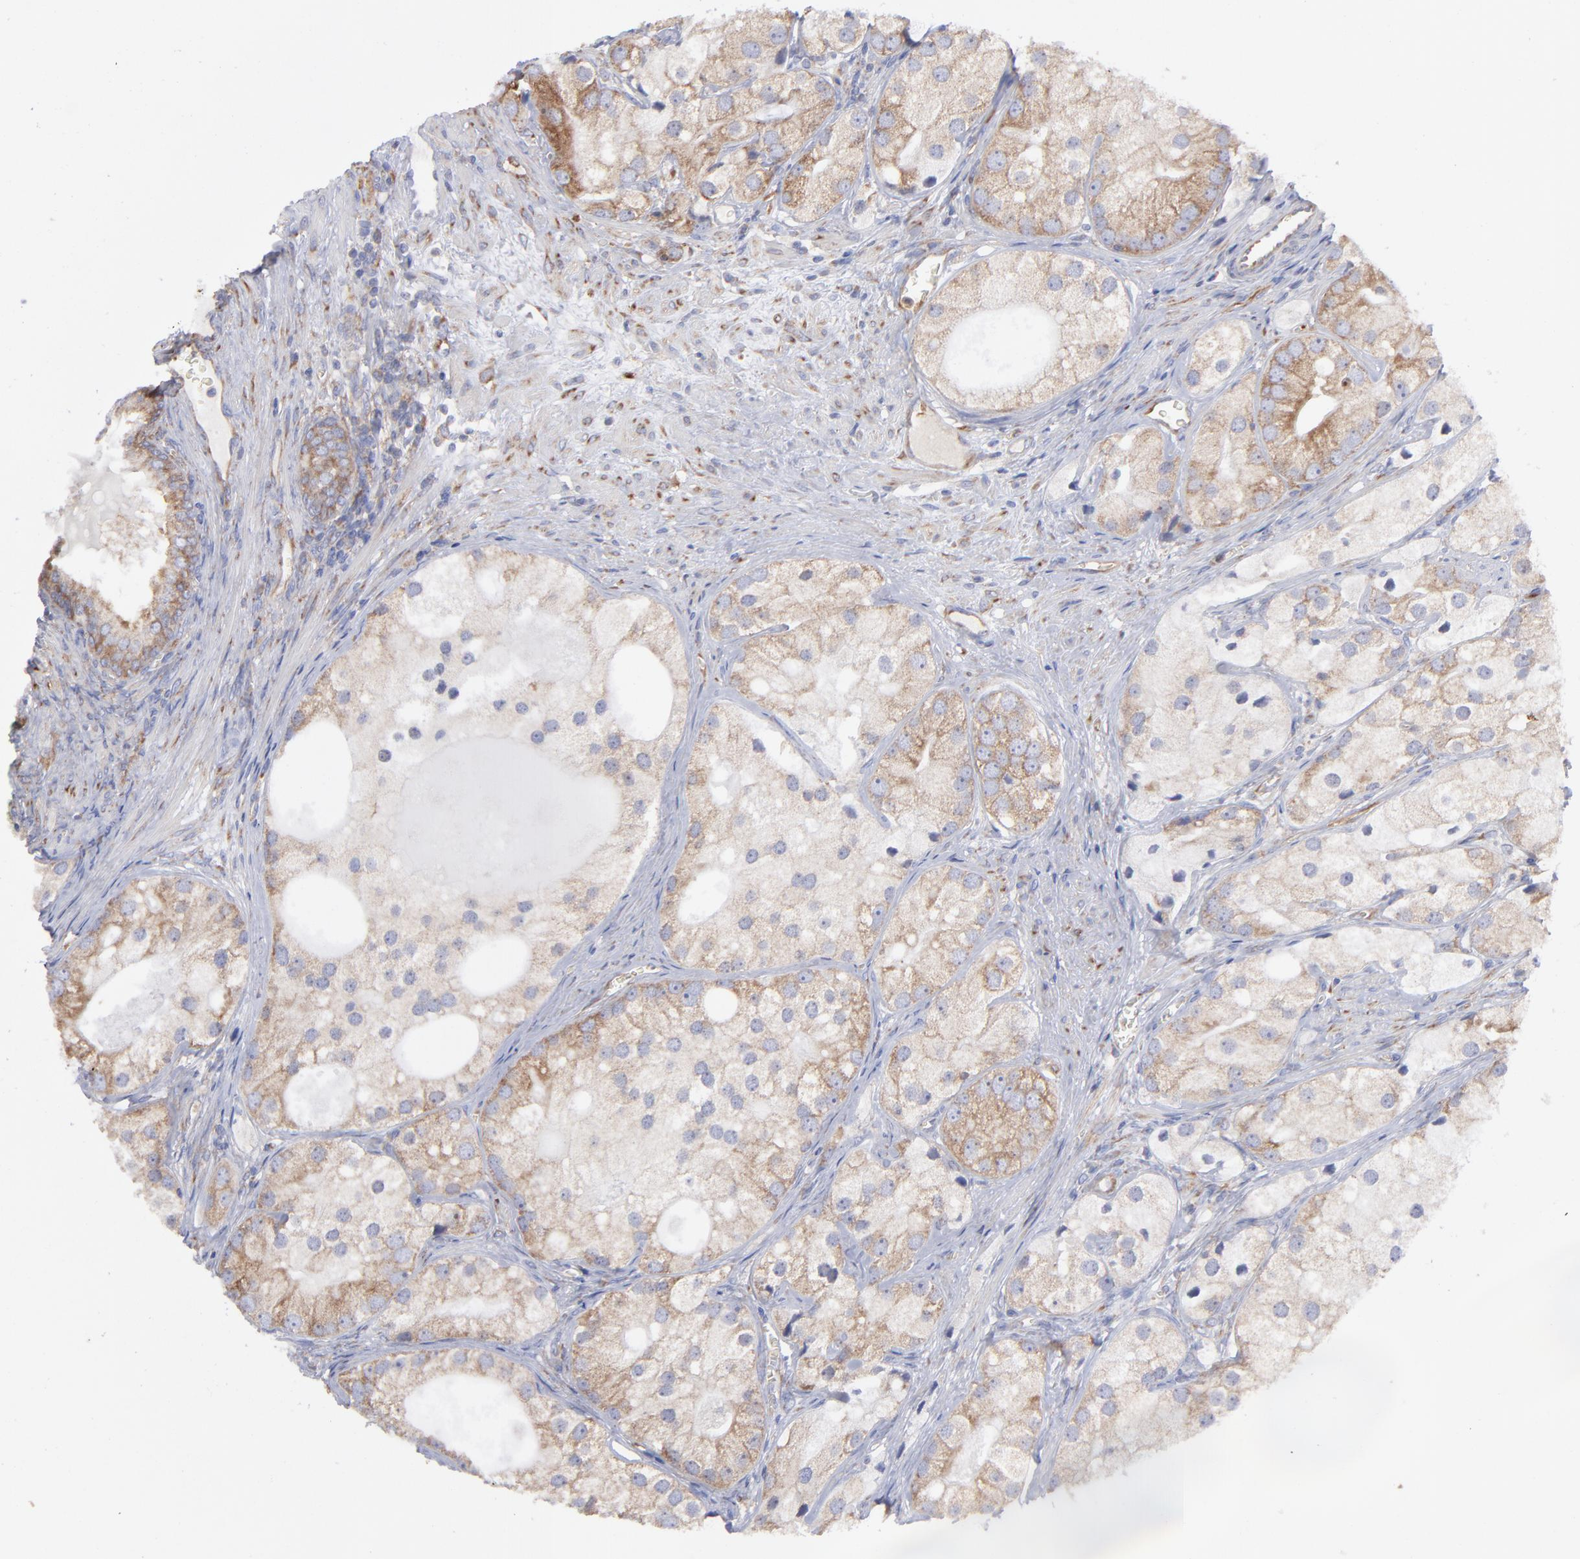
{"staining": {"intensity": "moderate", "quantity": ">75%", "location": "cytoplasmic/membranous"}, "tissue": "prostate cancer", "cell_type": "Tumor cells", "image_type": "cancer", "snomed": [{"axis": "morphology", "description": "Adenocarcinoma, Low grade"}, {"axis": "topography", "description": "Prostate"}], "caption": "Protein analysis of prostate adenocarcinoma (low-grade) tissue displays moderate cytoplasmic/membranous positivity in approximately >75% of tumor cells.", "gene": "EIF2AK2", "patient": {"sex": "male", "age": 69}}